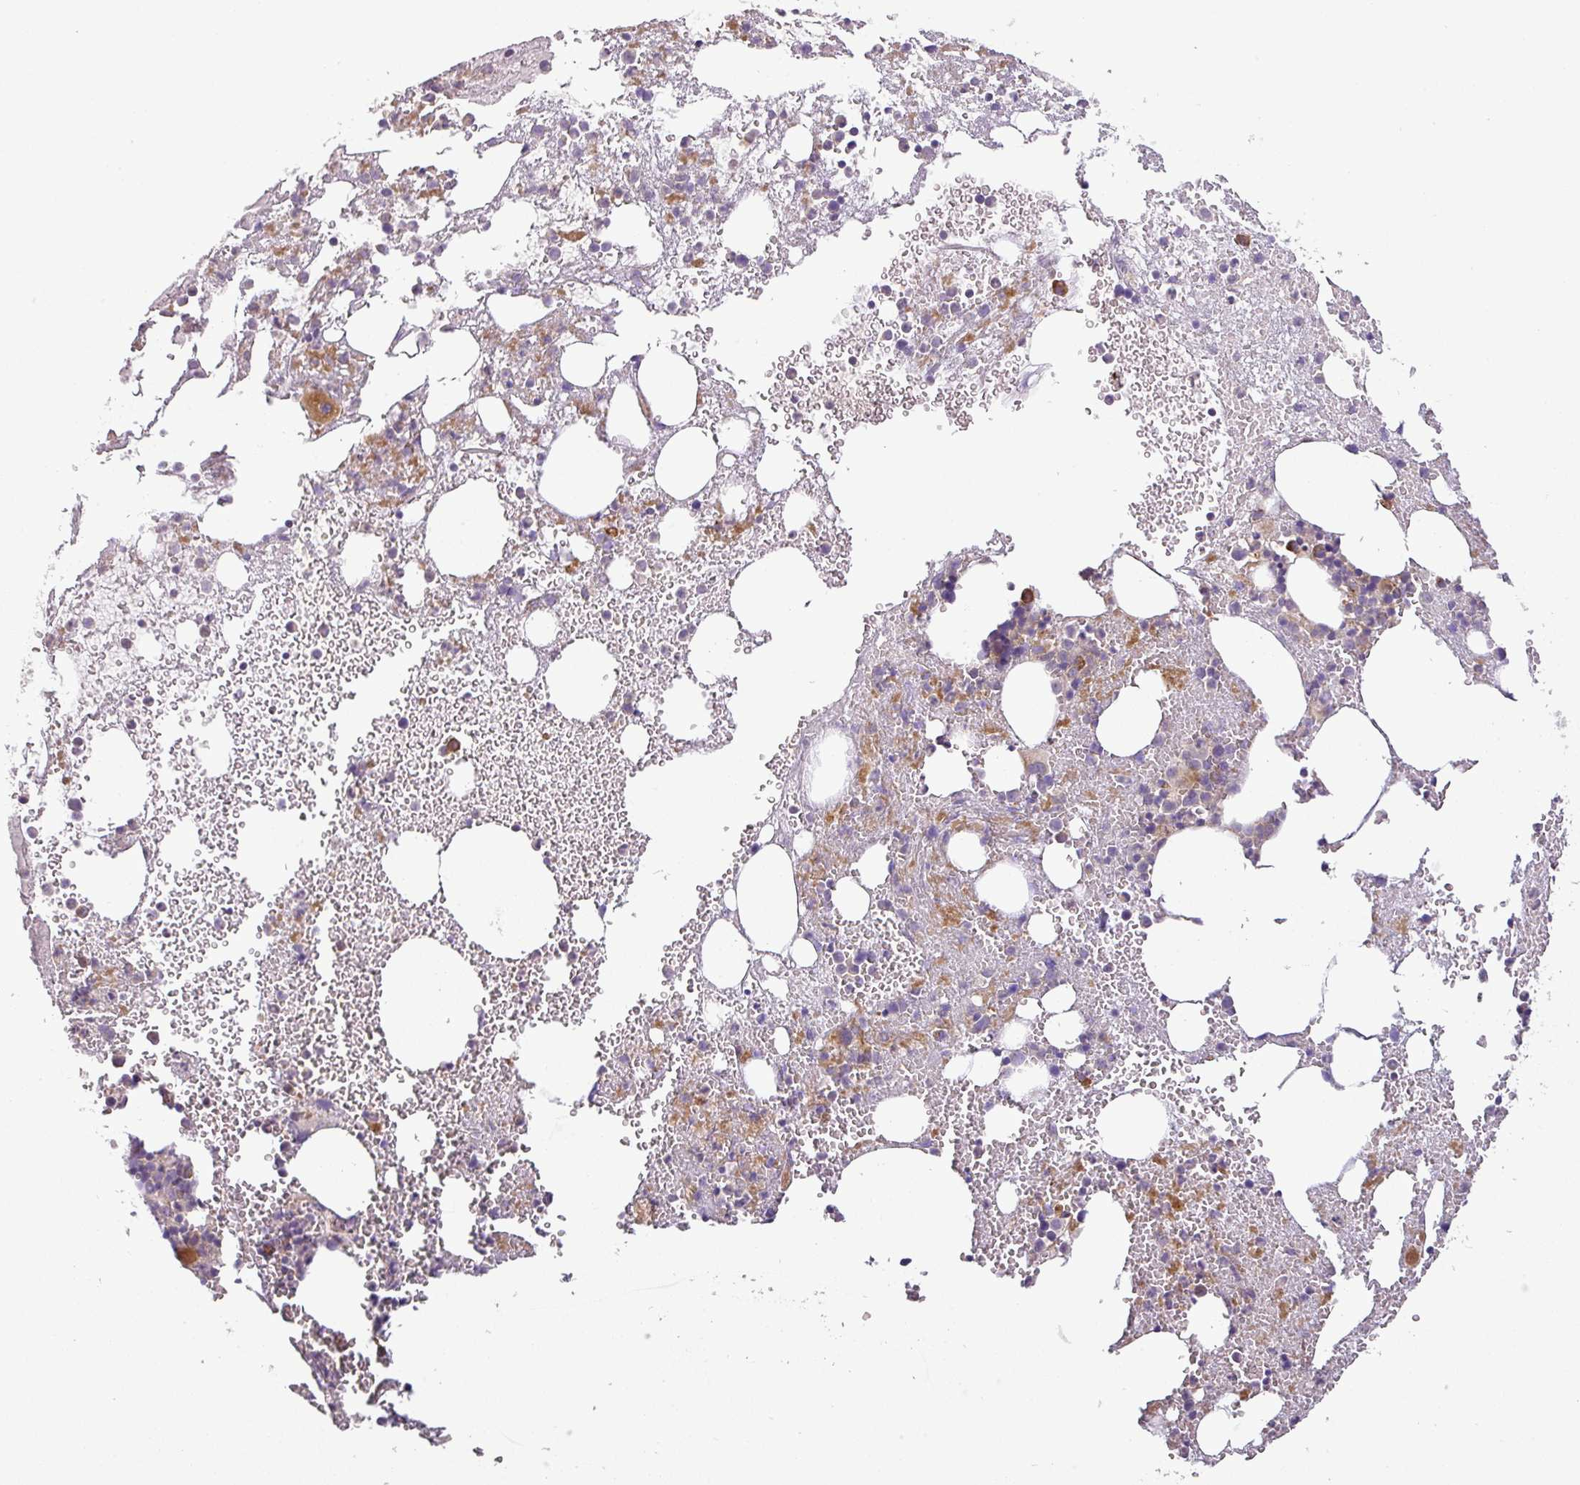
{"staining": {"intensity": "moderate", "quantity": "<25%", "location": "cytoplasmic/membranous"}, "tissue": "bone marrow", "cell_type": "Hematopoietic cells", "image_type": "normal", "snomed": [{"axis": "morphology", "description": "Normal tissue, NOS"}, {"axis": "topography", "description": "Bone marrow"}], "caption": "Brown immunohistochemical staining in normal bone marrow demonstrates moderate cytoplasmic/membranous staining in about <25% of hematopoietic cells.", "gene": "MOCS3", "patient": {"sex": "male", "age": 61}}